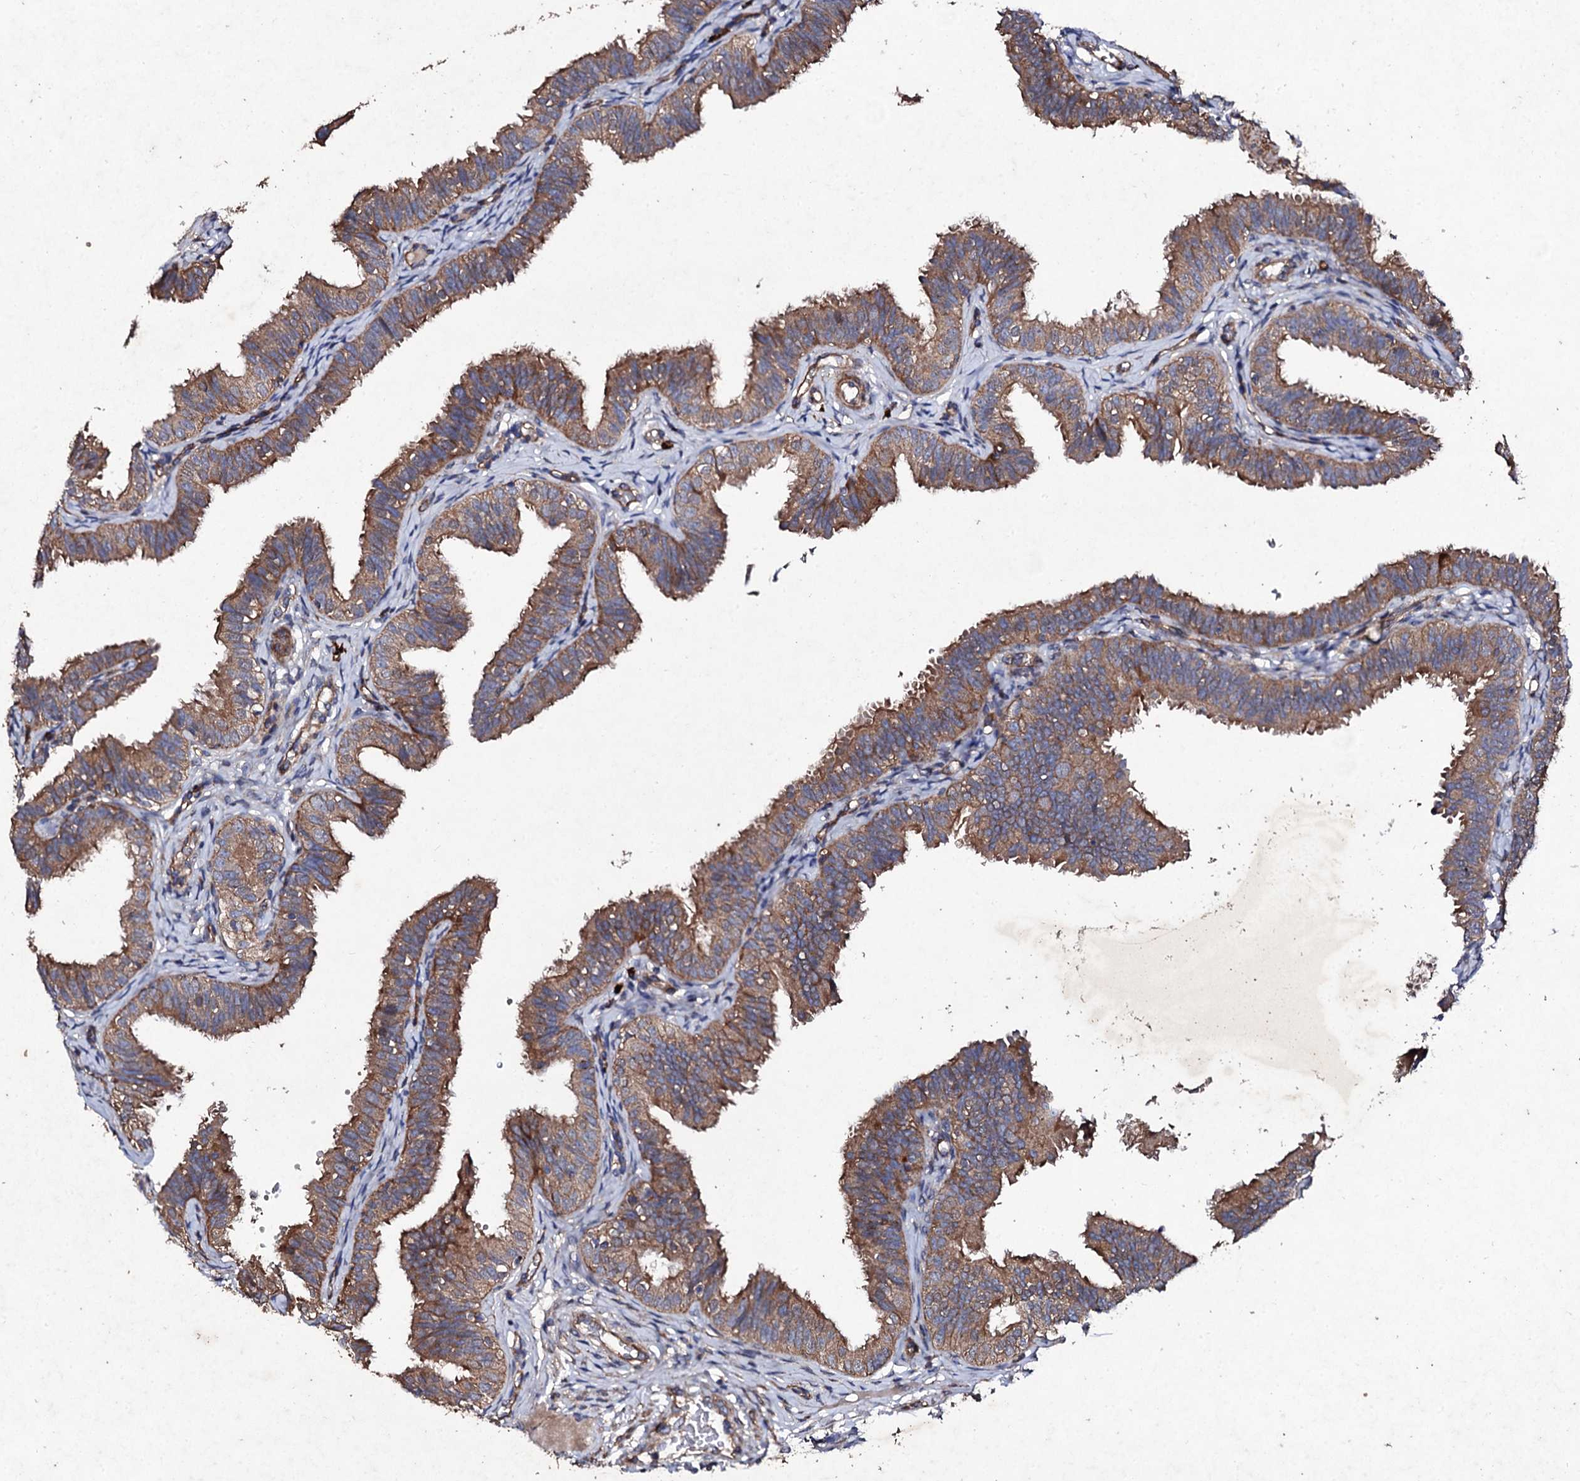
{"staining": {"intensity": "moderate", "quantity": ">75%", "location": "cytoplasmic/membranous"}, "tissue": "fallopian tube", "cell_type": "Glandular cells", "image_type": "normal", "snomed": [{"axis": "morphology", "description": "Normal tissue, NOS"}, {"axis": "topography", "description": "Fallopian tube"}], "caption": "Immunohistochemistry (IHC) staining of unremarkable fallopian tube, which shows medium levels of moderate cytoplasmic/membranous positivity in about >75% of glandular cells indicating moderate cytoplasmic/membranous protein positivity. The staining was performed using DAB (3,3'-diaminobenzidine) (brown) for protein detection and nuclei were counterstained in hematoxylin (blue).", "gene": "MOCOS", "patient": {"sex": "female", "age": 35}}